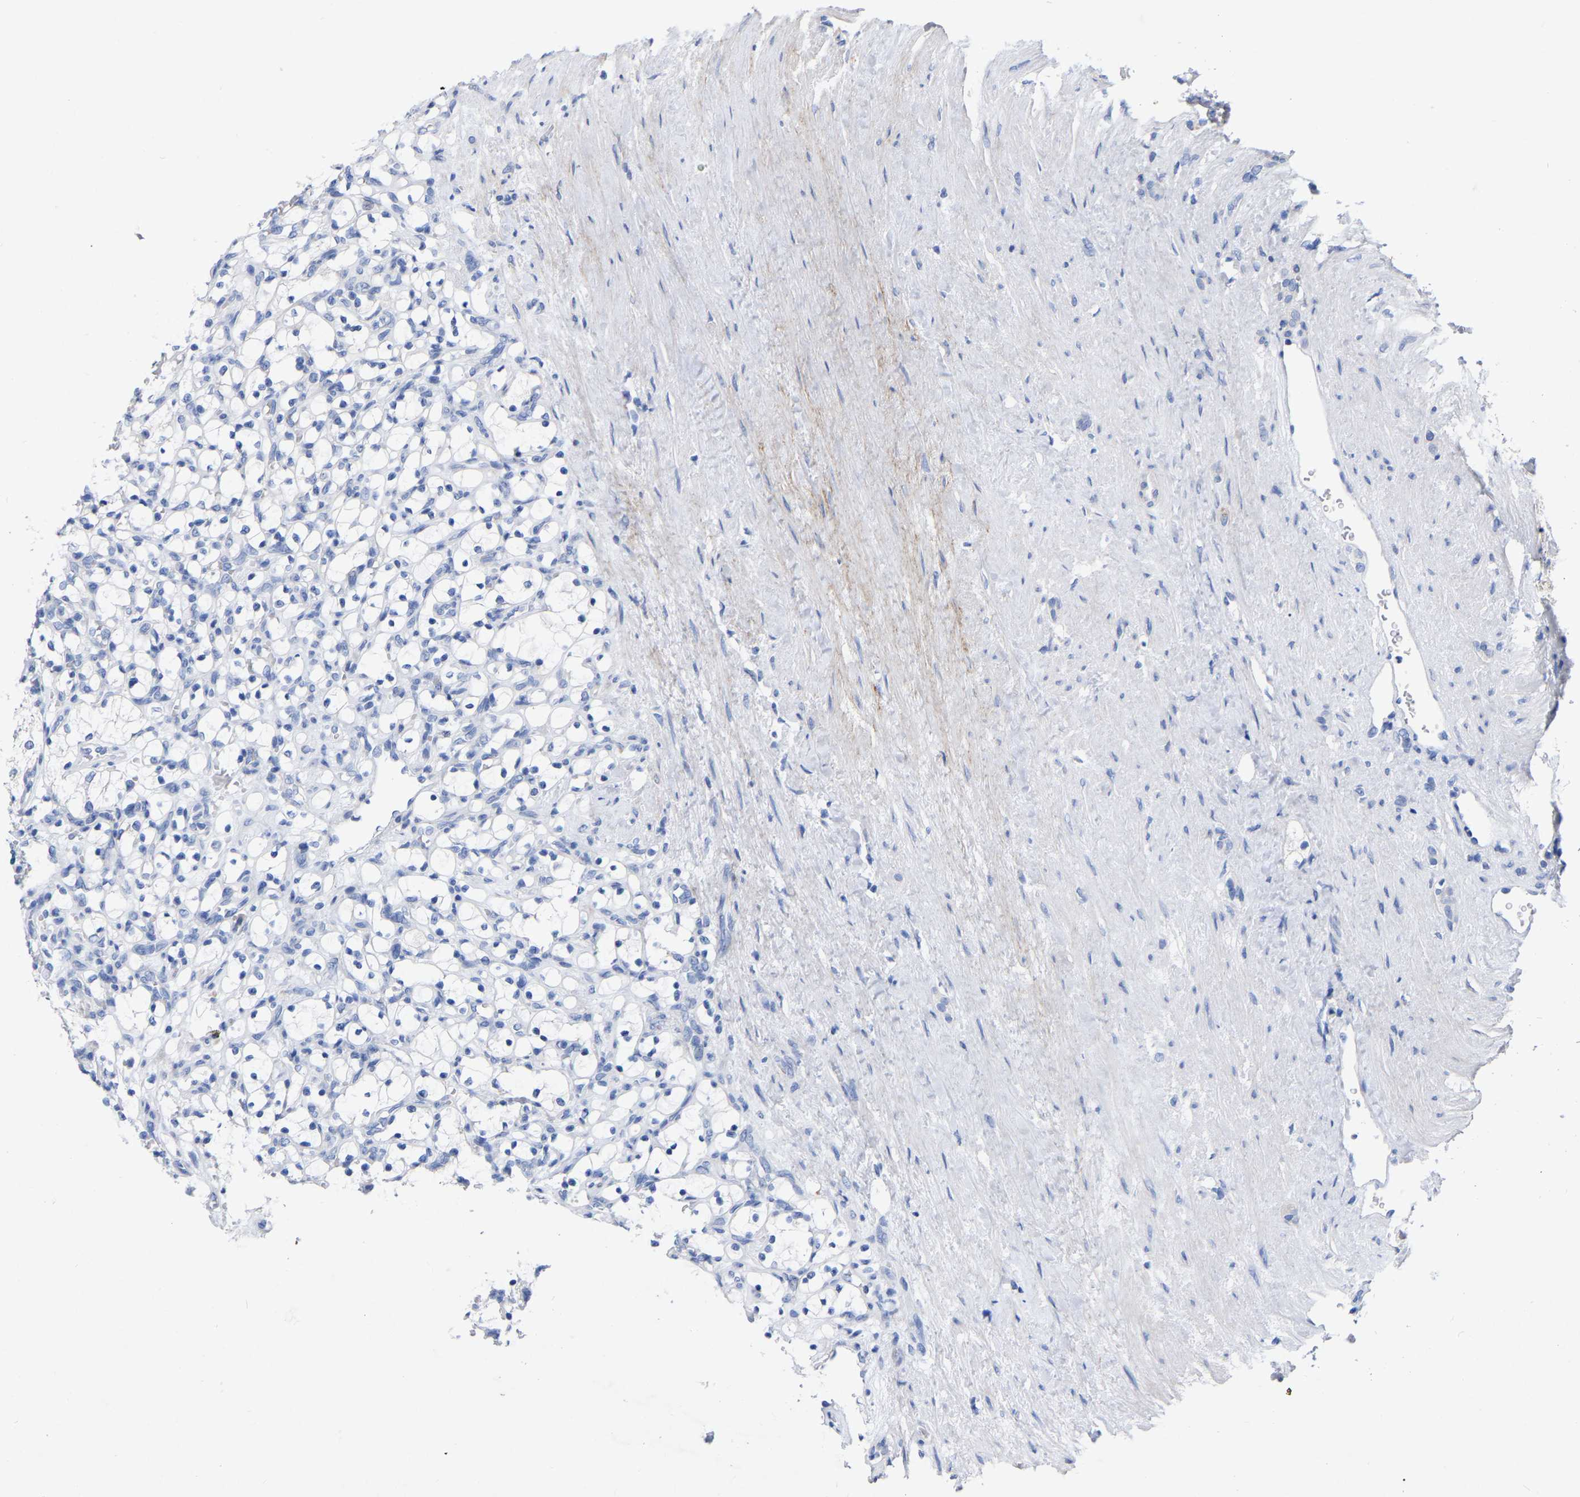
{"staining": {"intensity": "negative", "quantity": "none", "location": "none"}, "tissue": "renal cancer", "cell_type": "Tumor cells", "image_type": "cancer", "snomed": [{"axis": "morphology", "description": "Adenocarcinoma, NOS"}, {"axis": "topography", "description": "Kidney"}], "caption": "Tumor cells are negative for protein expression in human renal cancer (adenocarcinoma).", "gene": "STRIP2", "patient": {"sex": "female", "age": 69}}